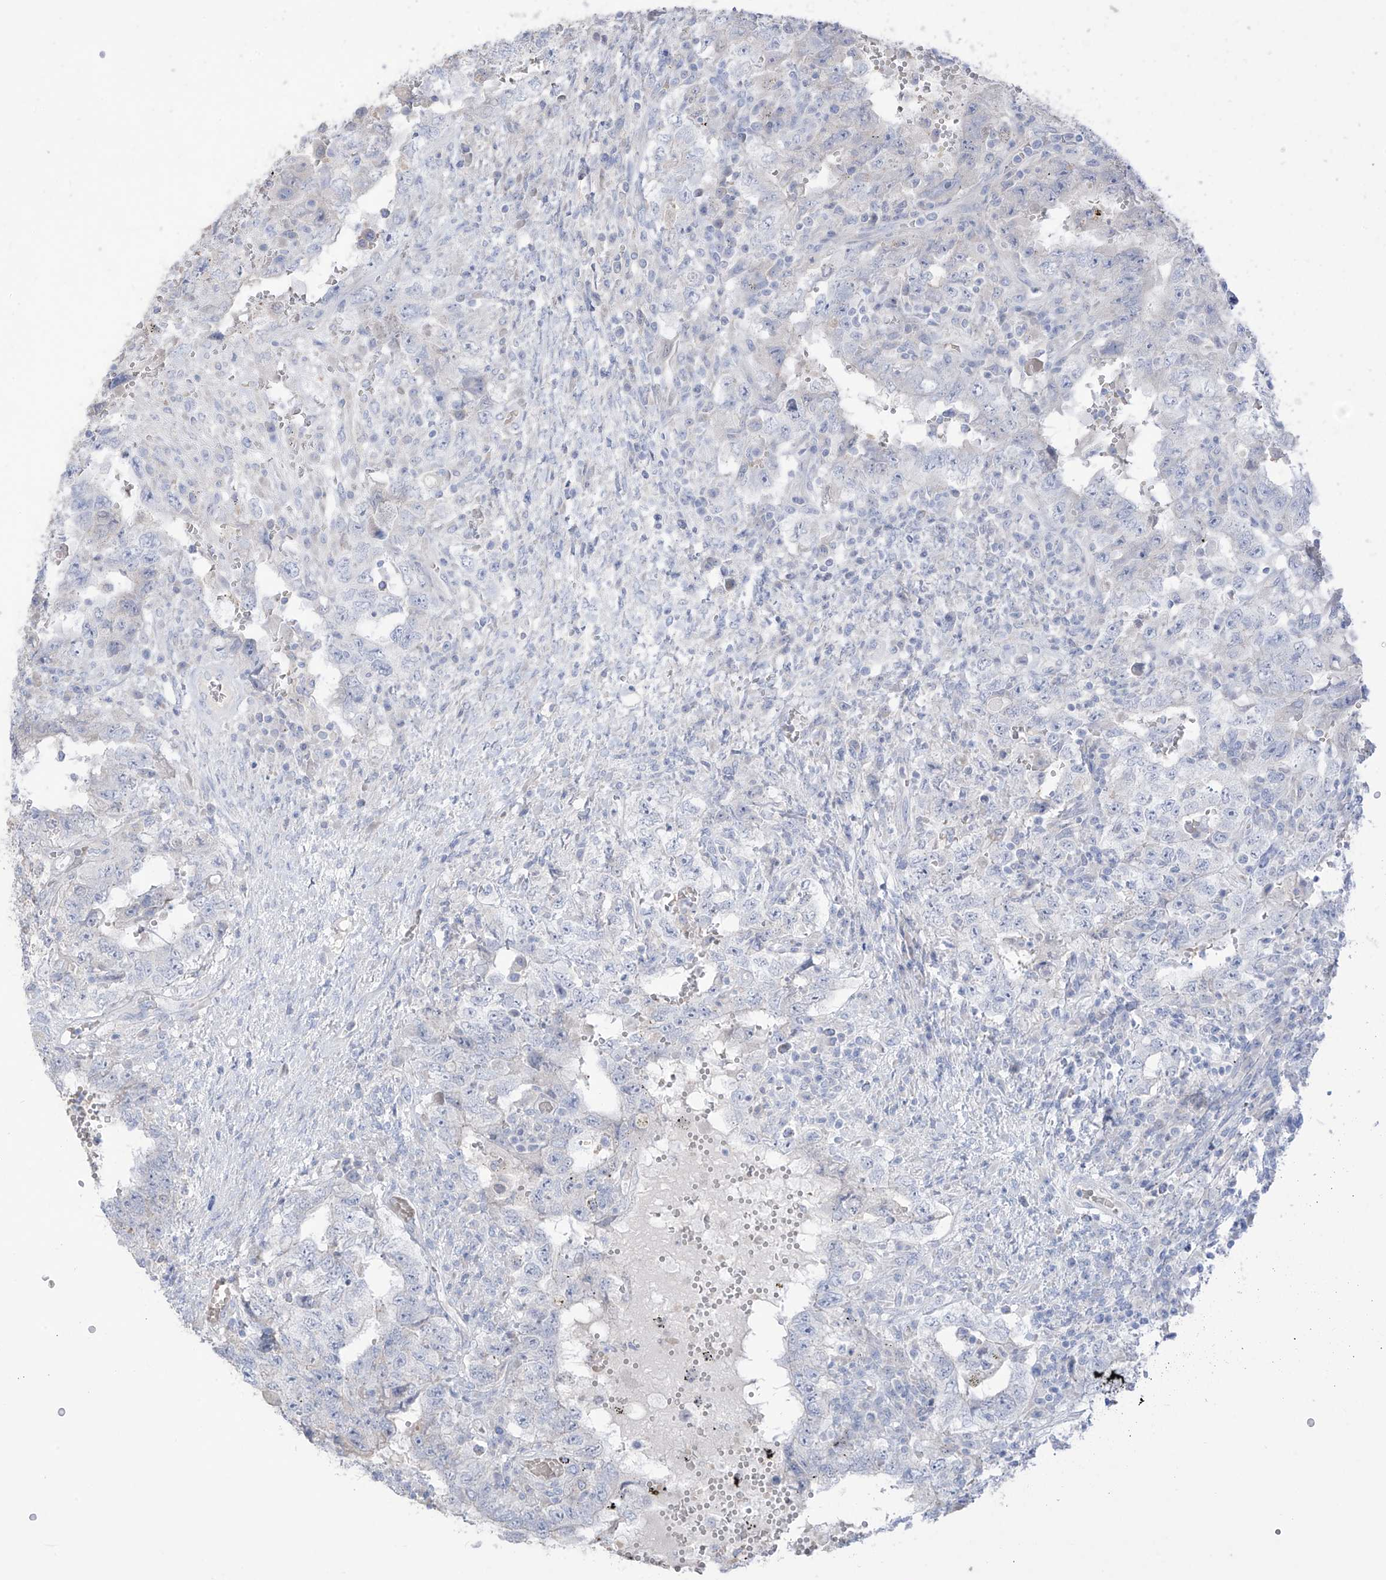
{"staining": {"intensity": "negative", "quantity": "none", "location": "none"}, "tissue": "testis cancer", "cell_type": "Tumor cells", "image_type": "cancer", "snomed": [{"axis": "morphology", "description": "Carcinoma, Embryonal, NOS"}, {"axis": "topography", "description": "Testis"}], "caption": "Tumor cells show no significant protein expression in testis embryonal carcinoma. (Brightfield microscopy of DAB (3,3'-diaminobenzidine) immunohistochemistry at high magnification).", "gene": "ASPRV1", "patient": {"sex": "male", "age": 26}}